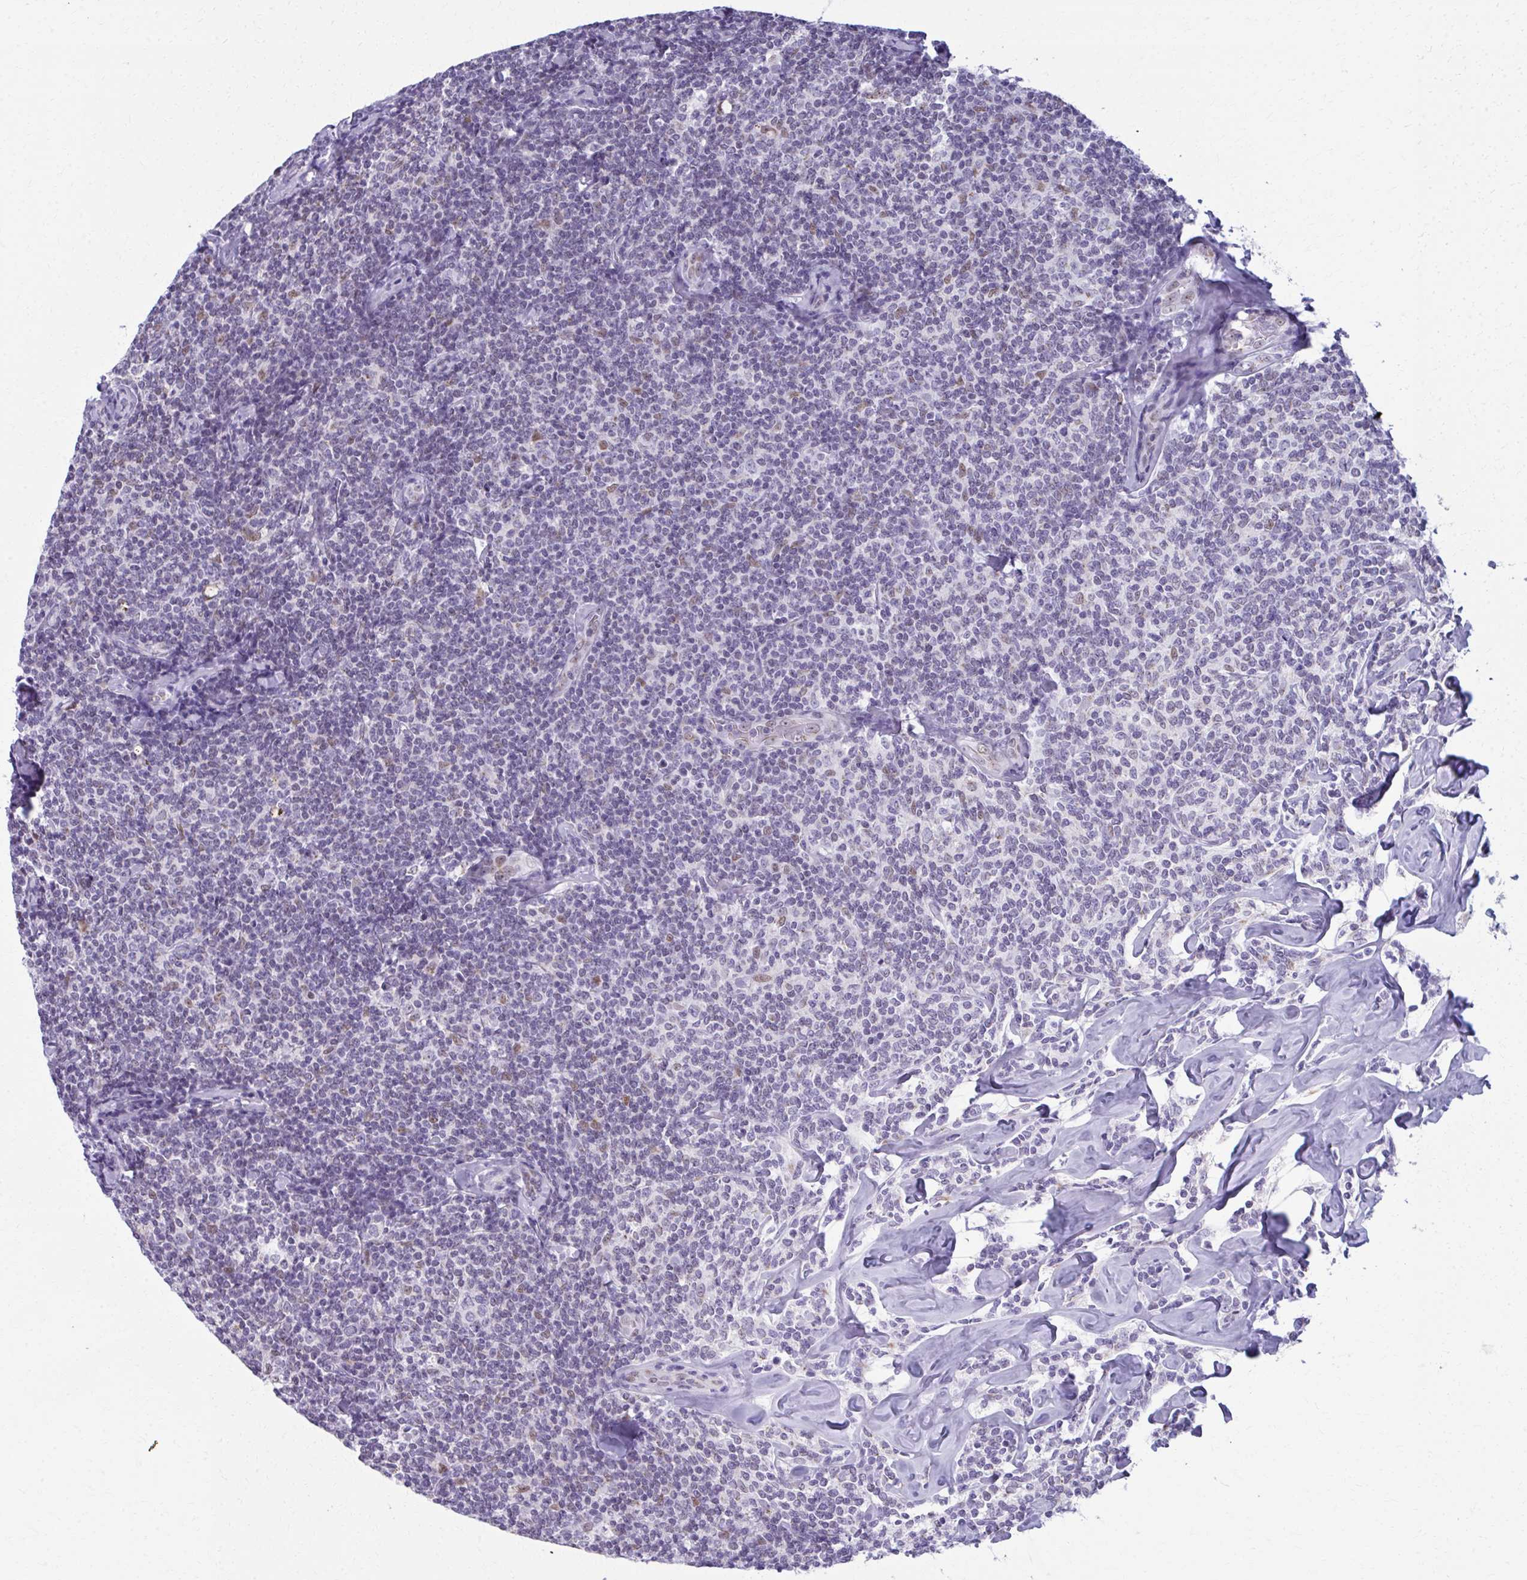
{"staining": {"intensity": "weak", "quantity": "<25%", "location": "nuclear"}, "tissue": "lymphoma", "cell_type": "Tumor cells", "image_type": "cancer", "snomed": [{"axis": "morphology", "description": "Malignant lymphoma, non-Hodgkin's type, Low grade"}, {"axis": "topography", "description": "Lymph node"}], "caption": "A photomicrograph of human malignant lymphoma, non-Hodgkin's type (low-grade) is negative for staining in tumor cells.", "gene": "SCLY", "patient": {"sex": "female", "age": 56}}